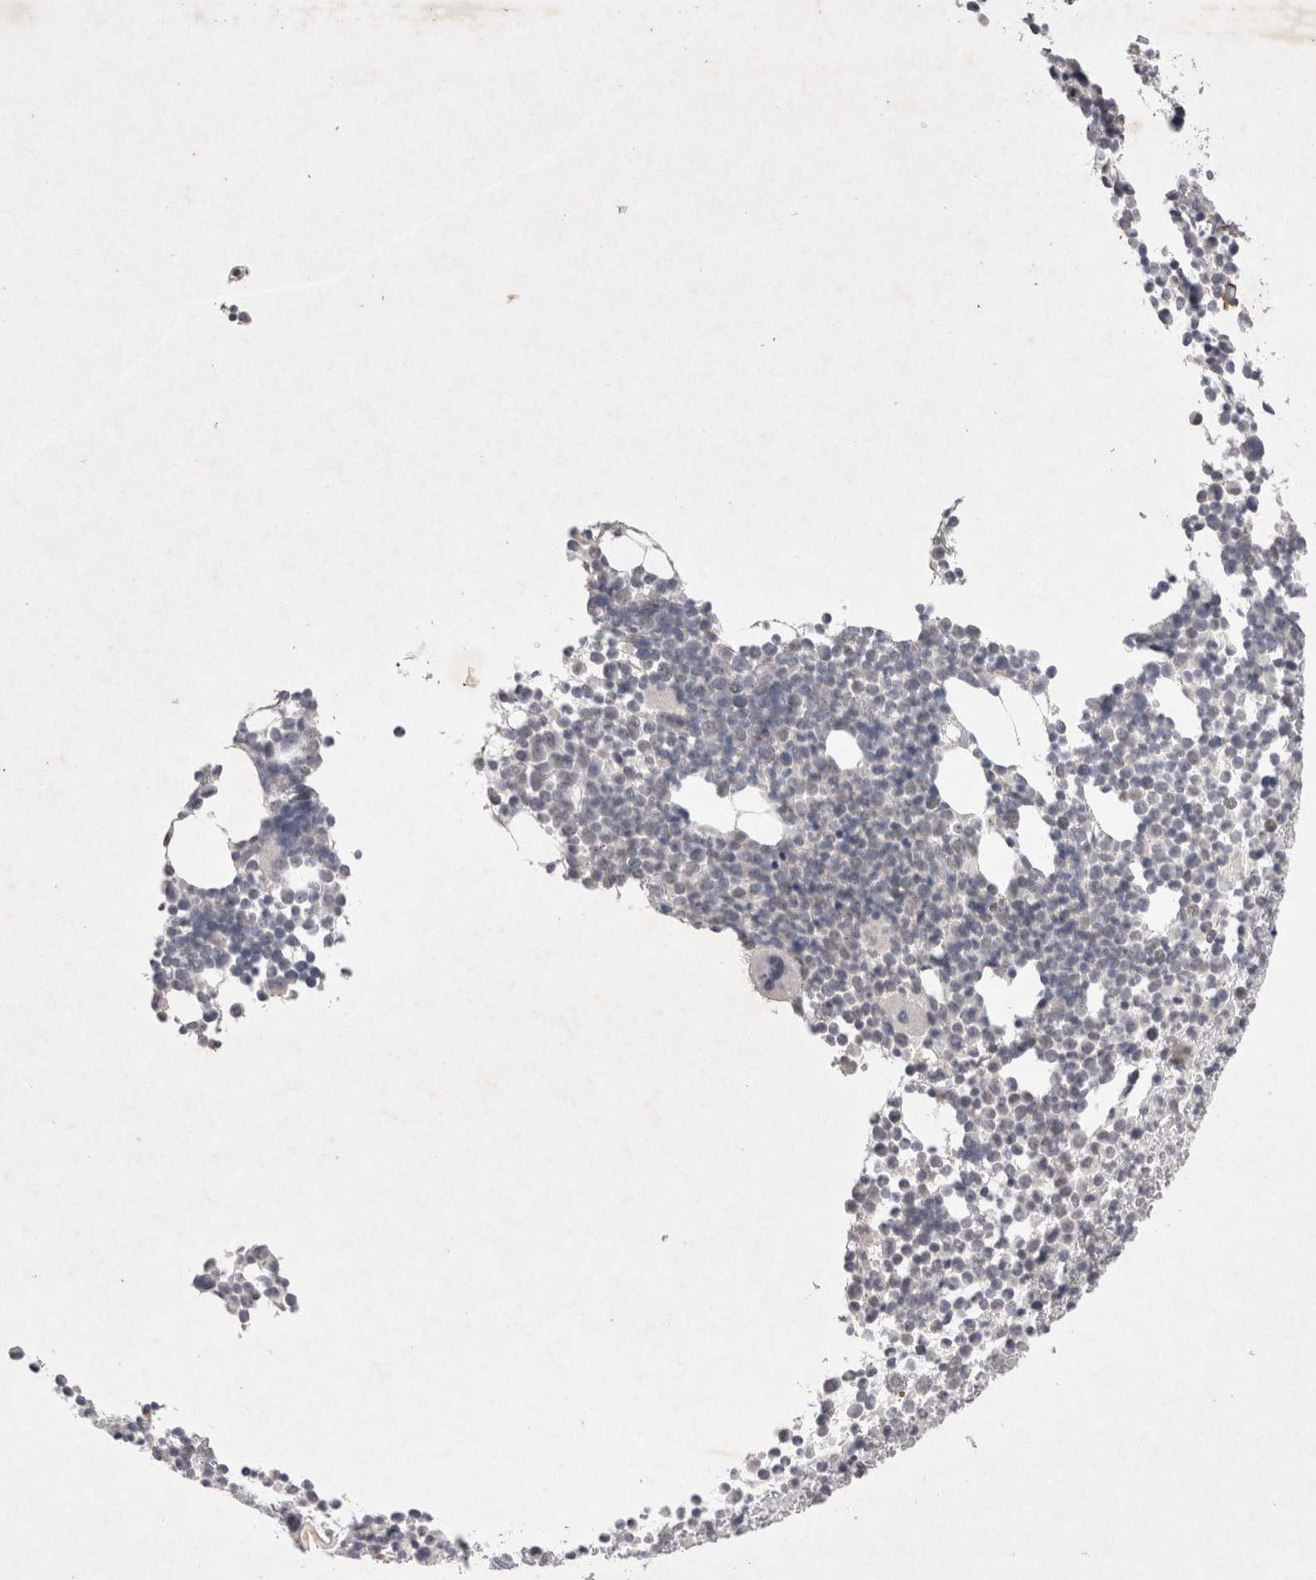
{"staining": {"intensity": "negative", "quantity": "none", "location": "none"}, "tissue": "bone marrow", "cell_type": "Hematopoietic cells", "image_type": "normal", "snomed": [{"axis": "morphology", "description": "Normal tissue, NOS"}, {"axis": "morphology", "description": "Inflammation, NOS"}, {"axis": "topography", "description": "Bone marrow"}], "caption": "This is an IHC histopathology image of unremarkable bone marrow. There is no expression in hematopoietic cells.", "gene": "LYVE1", "patient": {"sex": "male", "age": 34}}